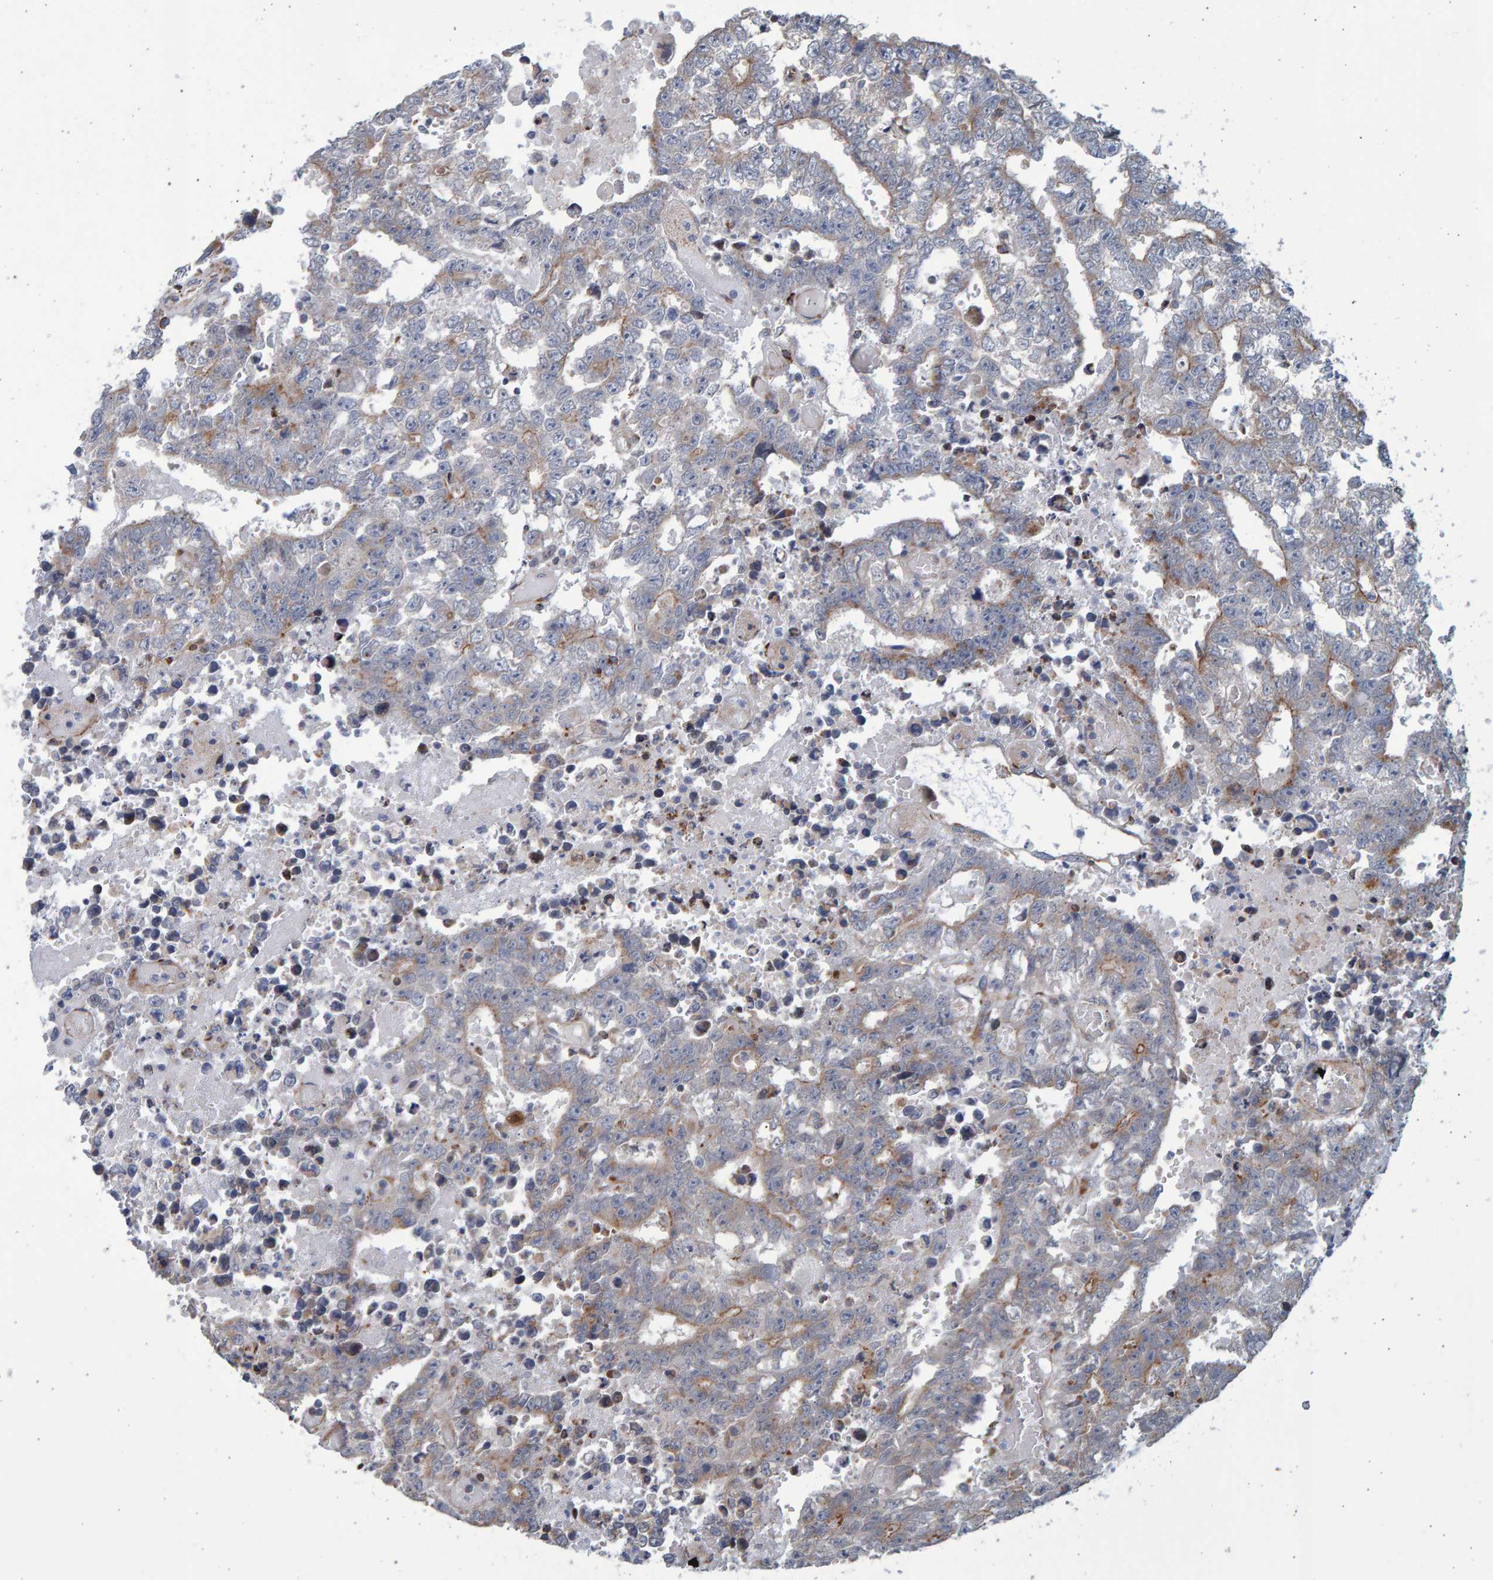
{"staining": {"intensity": "weak", "quantity": "<25%", "location": "cytoplasmic/membranous"}, "tissue": "testis cancer", "cell_type": "Tumor cells", "image_type": "cancer", "snomed": [{"axis": "morphology", "description": "Carcinoma, Embryonal, NOS"}, {"axis": "topography", "description": "Testis"}], "caption": "Immunohistochemical staining of testis embryonal carcinoma demonstrates no significant positivity in tumor cells.", "gene": "LRBA", "patient": {"sex": "male", "age": 25}}